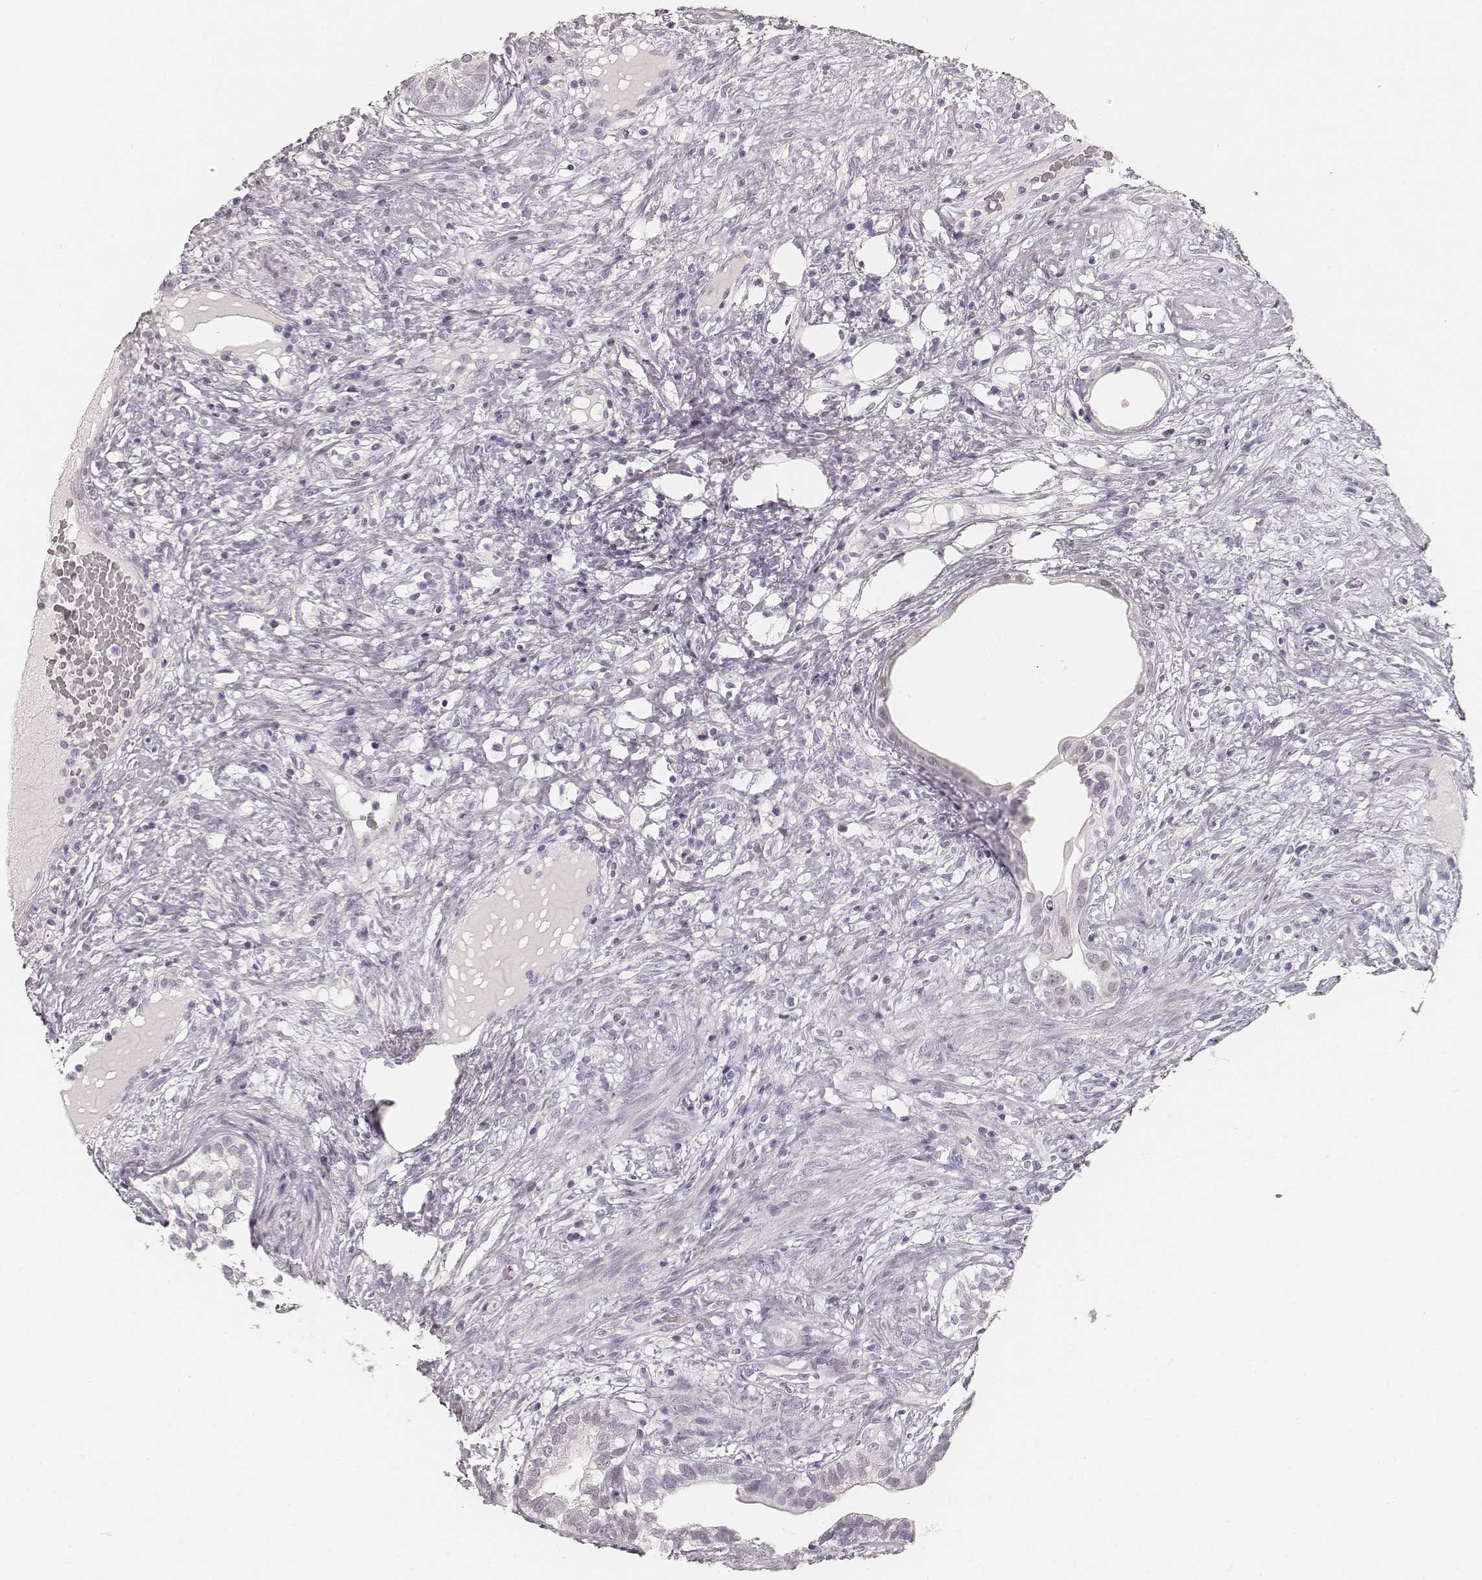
{"staining": {"intensity": "negative", "quantity": "none", "location": "none"}, "tissue": "testis cancer", "cell_type": "Tumor cells", "image_type": "cancer", "snomed": [{"axis": "morphology", "description": "Seminoma, NOS"}, {"axis": "morphology", "description": "Carcinoma, Embryonal, NOS"}, {"axis": "topography", "description": "Testis"}], "caption": "This is a image of immunohistochemistry staining of seminoma (testis), which shows no expression in tumor cells.", "gene": "HNF4G", "patient": {"sex": "male", "age": 41}}